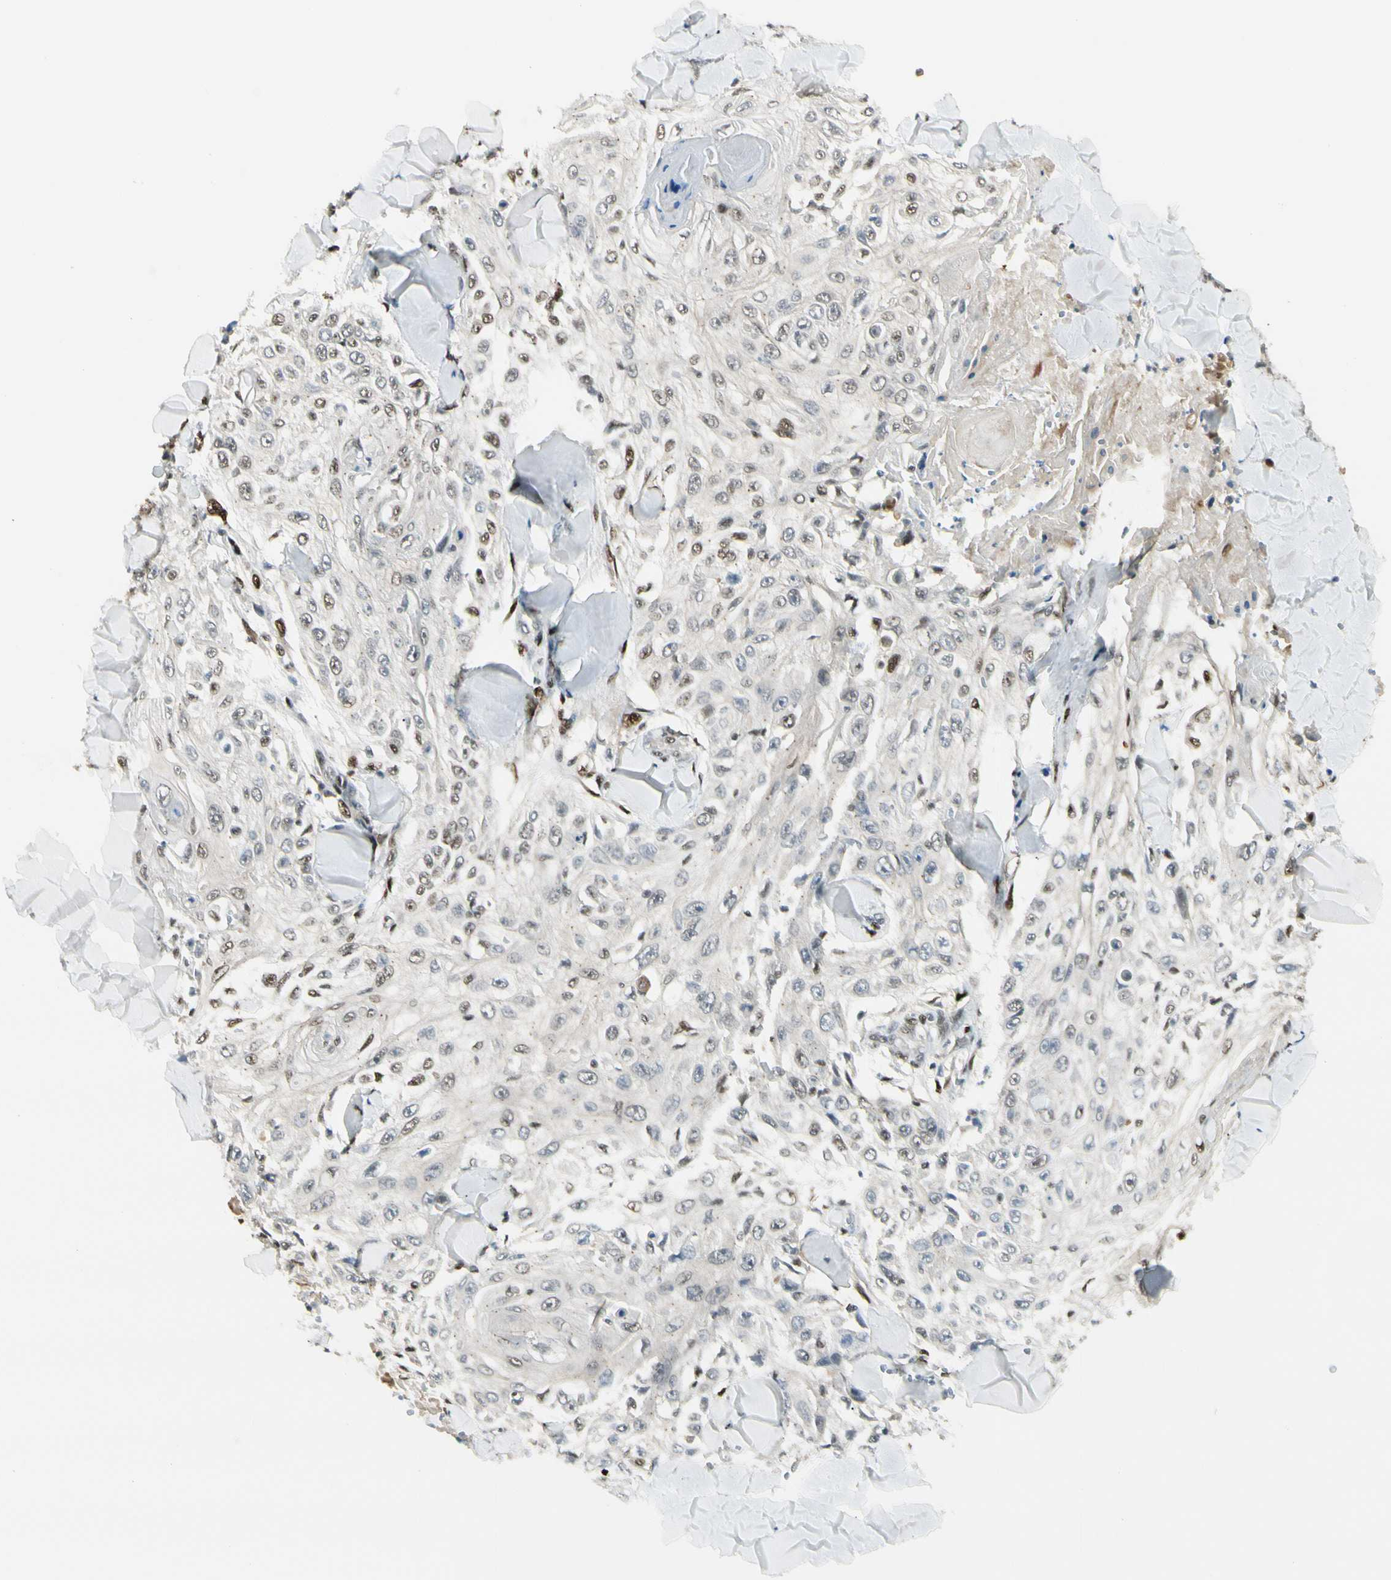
{"staining": {"intensity": "moderate", "quantity": "25%-75%", "location": "nuclear"}, "tissue": "skin cancer", "cell_type": "Tumor cells", "image_type": "cancer", "snomed": [{"axis": "morphology", "description": "Squamous cell carcinoma, NOS"}, {"axis": "topography", "description": "Skin"}], "caption": "A medium amount of moderate nuclear expression is present in approximately 25%-75% of tumor cells in skin cancer tissue.", "gene": "ATXN1", "patient": {"sex": "male", "age": 86}}